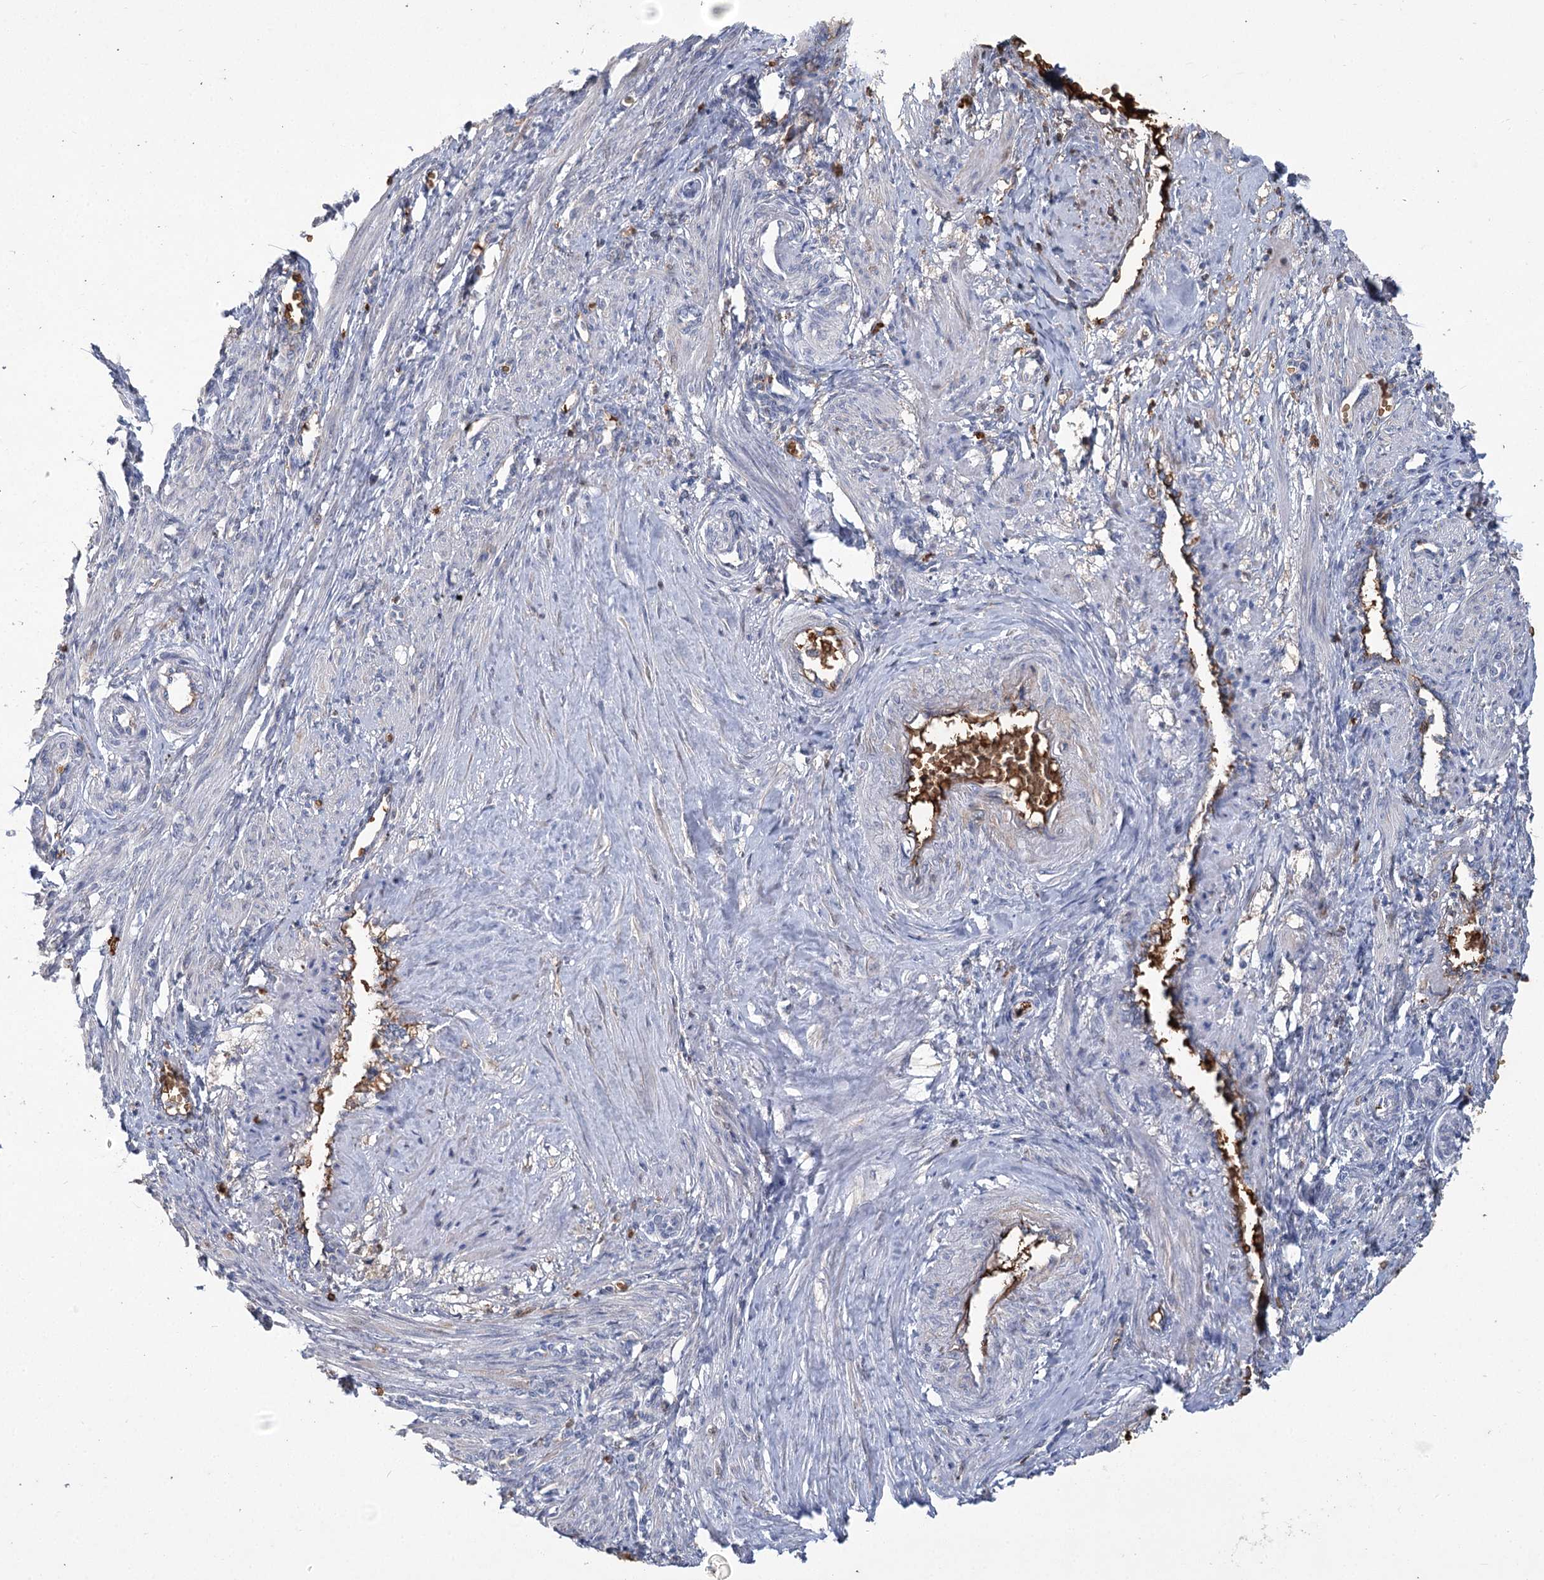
{"staining": {"intensity": "negative", "quantity": "none", "location": "none"}, "tissue": "smooth muscle", "cell_type": "Smooth muscle cells", "image_type": "normal", "snomed": [{"axis": "morphology", "description": "Normal tissue, NOS"}, {"axis": "topography", "description": "Endometrium"}], "caption": "Histopathology image shows no protein positivity in smooth muscle cells of normal smooth muscle. (Stains: DAB IHC with hematoxylin counter stain, Microscopy: brightfield microscopy at high magnification).", "gene": "HBA1", "patient": {"sex": "female", "age": 33}}